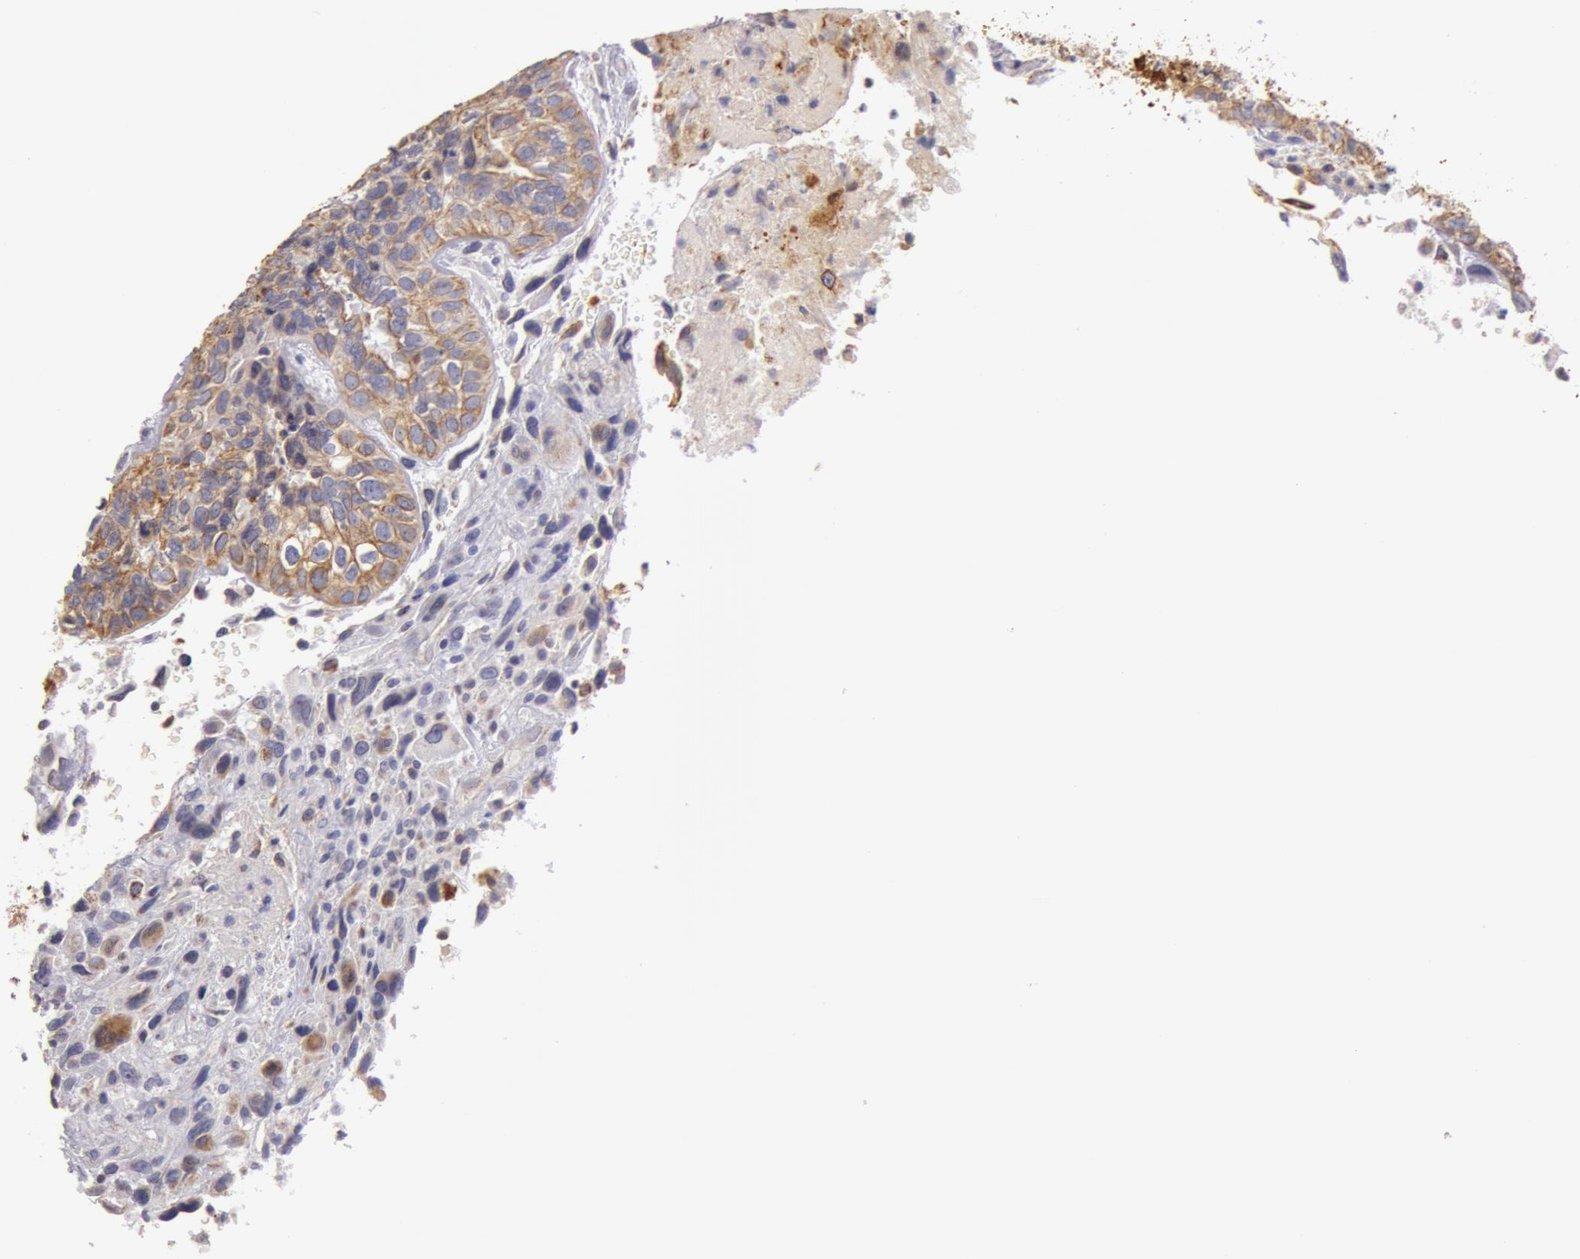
{"staining": {"intensity": "moderate", "quantity": ">75%", "location": "cytoplasmic/membranous"}, "tissue": "breast cancer", "cell_type": "Tumor cells", "image_type": "cancer", "snomed": [{"axis": "morphology", "description": "Neoplasm, malignant, NOS"}, {"axis": "topography", "description": "Breast"}], "caption": "Immunohistochemical staining of breast cancer (malignant neoplasm) displays medium levels of moderate cytoplasmic/membranous expression in about >75% of tumor cells.", "gene": "KRT18", "patient": {"sex": "female", "age": 50}}